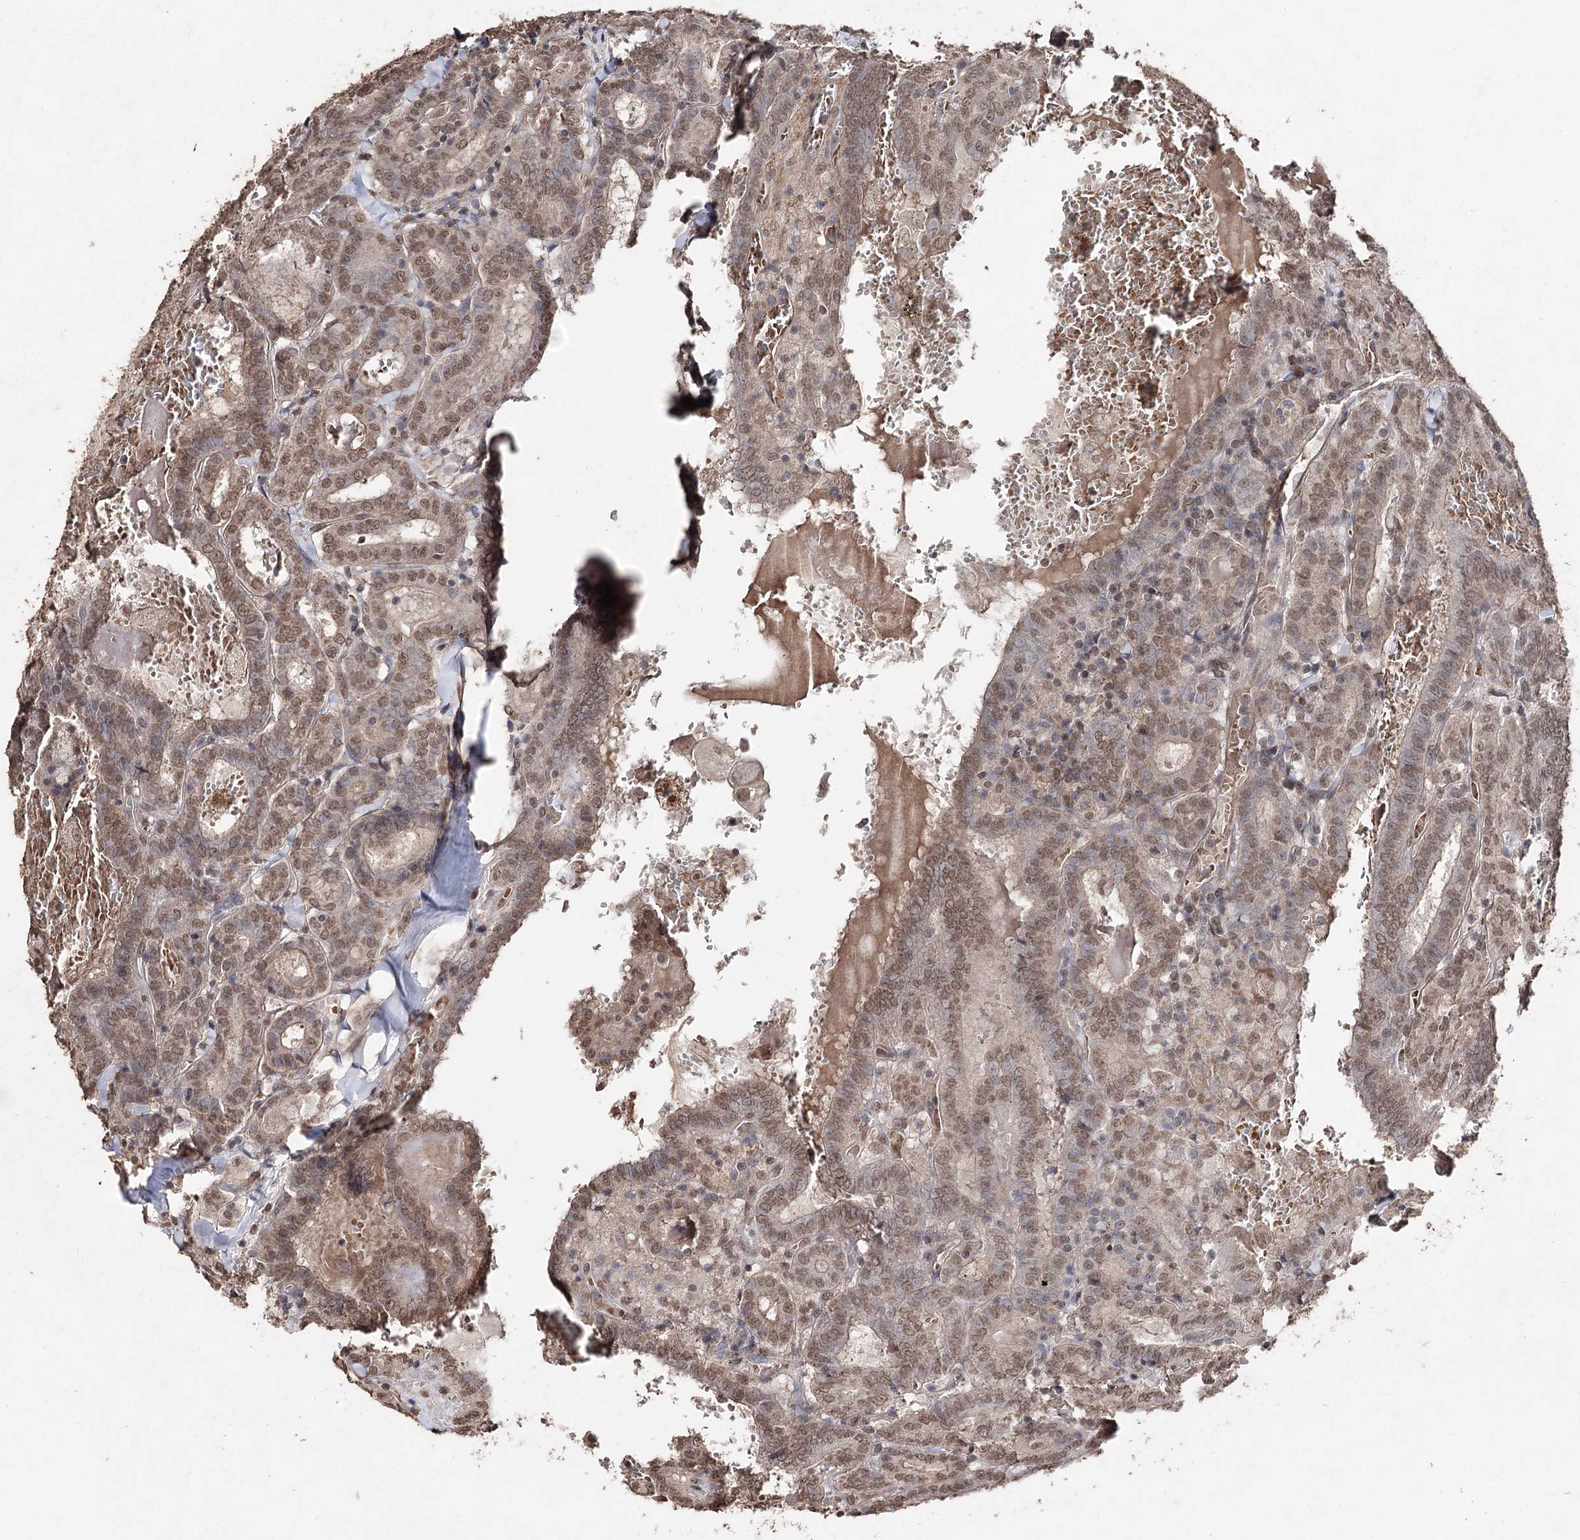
{"staining": {"intensity": "moderate", "quantity": ">75%", "location": "cytoplasmic/membranous,nuclear"}, "tissue": "thyroid cancer", "cell_type": "Tumor cells", "image_type": "cancer", "snomed": [{"axis": "morphology", "description": "Papillary adenocarcinoma, NOS"}, {"axis": "topography", "description": "Thyroid gland"}], "caption": "Tumor cells show medium levels of moderate cytoplasmic/membranous and nuclear expression in about >75% of cells in human thyroid cancer. The staining was performed using DAB, with brown indicating positive protein expression. Nuclei are stained blue with hematoxylin.", "gene": "ATG14", "patient": {"sex": "female", "age": 72}}